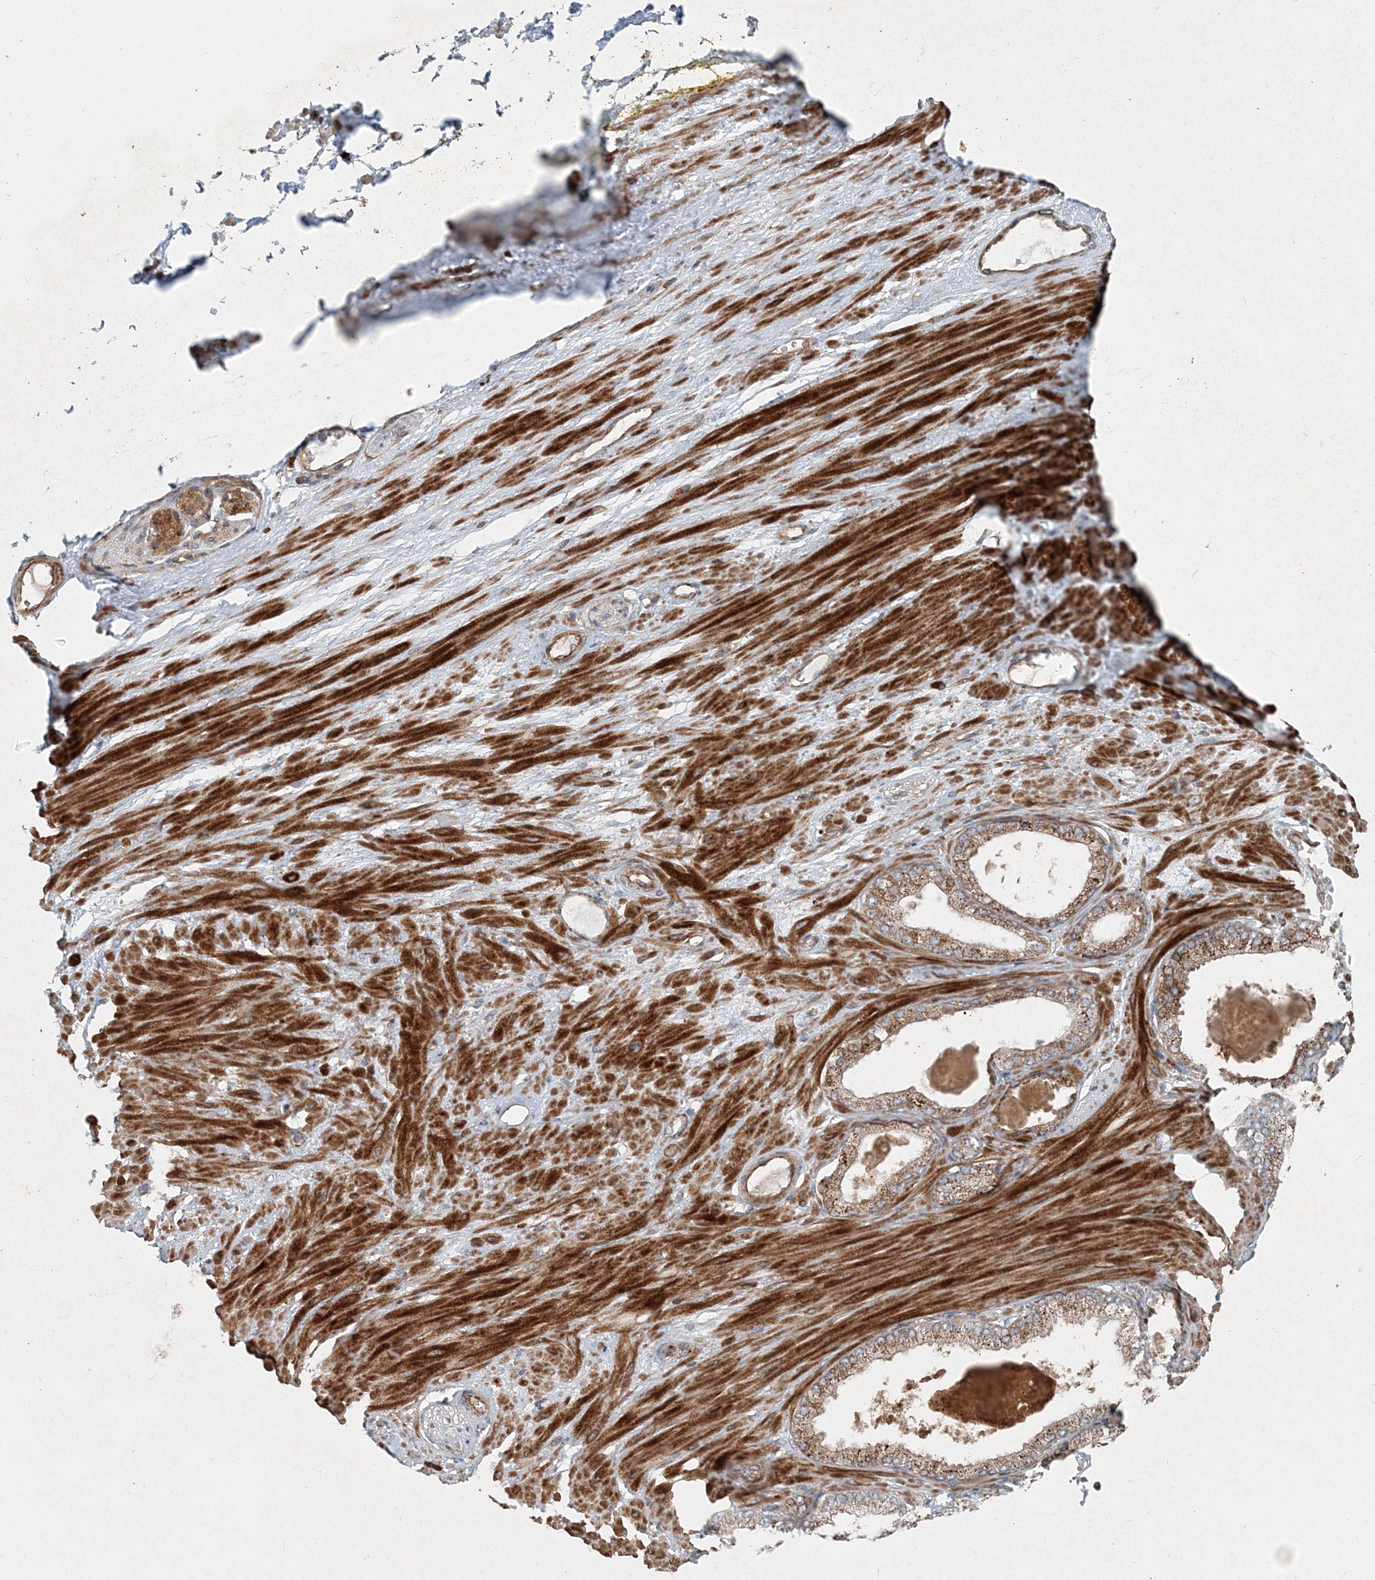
{"staining": {"intensity": "weak", "quantity": ">75%", "location": "cytoplasmic/membranous"}, "tissue": "adipose tissue", "cell_type": "Adipocytes", "image_type": "normal", "snomed": [{"axis": "morphology", "description": "Normal tissue, NOS"}, {"axis": "morphology", "description": "Adenocarcinoma, Low grade"}, {"axis": "topography", "description": "Prostate"}, {"axis": "topography", "description": "Peripheral nerve tissue"}], "caption": "A micrograph of human adipose tissue stained for a protein reveals weak cytoplasmic/membranous brown staining in adipocytes.", "gene": "INTU", "patient": {"sex": "male", "age": 63}}